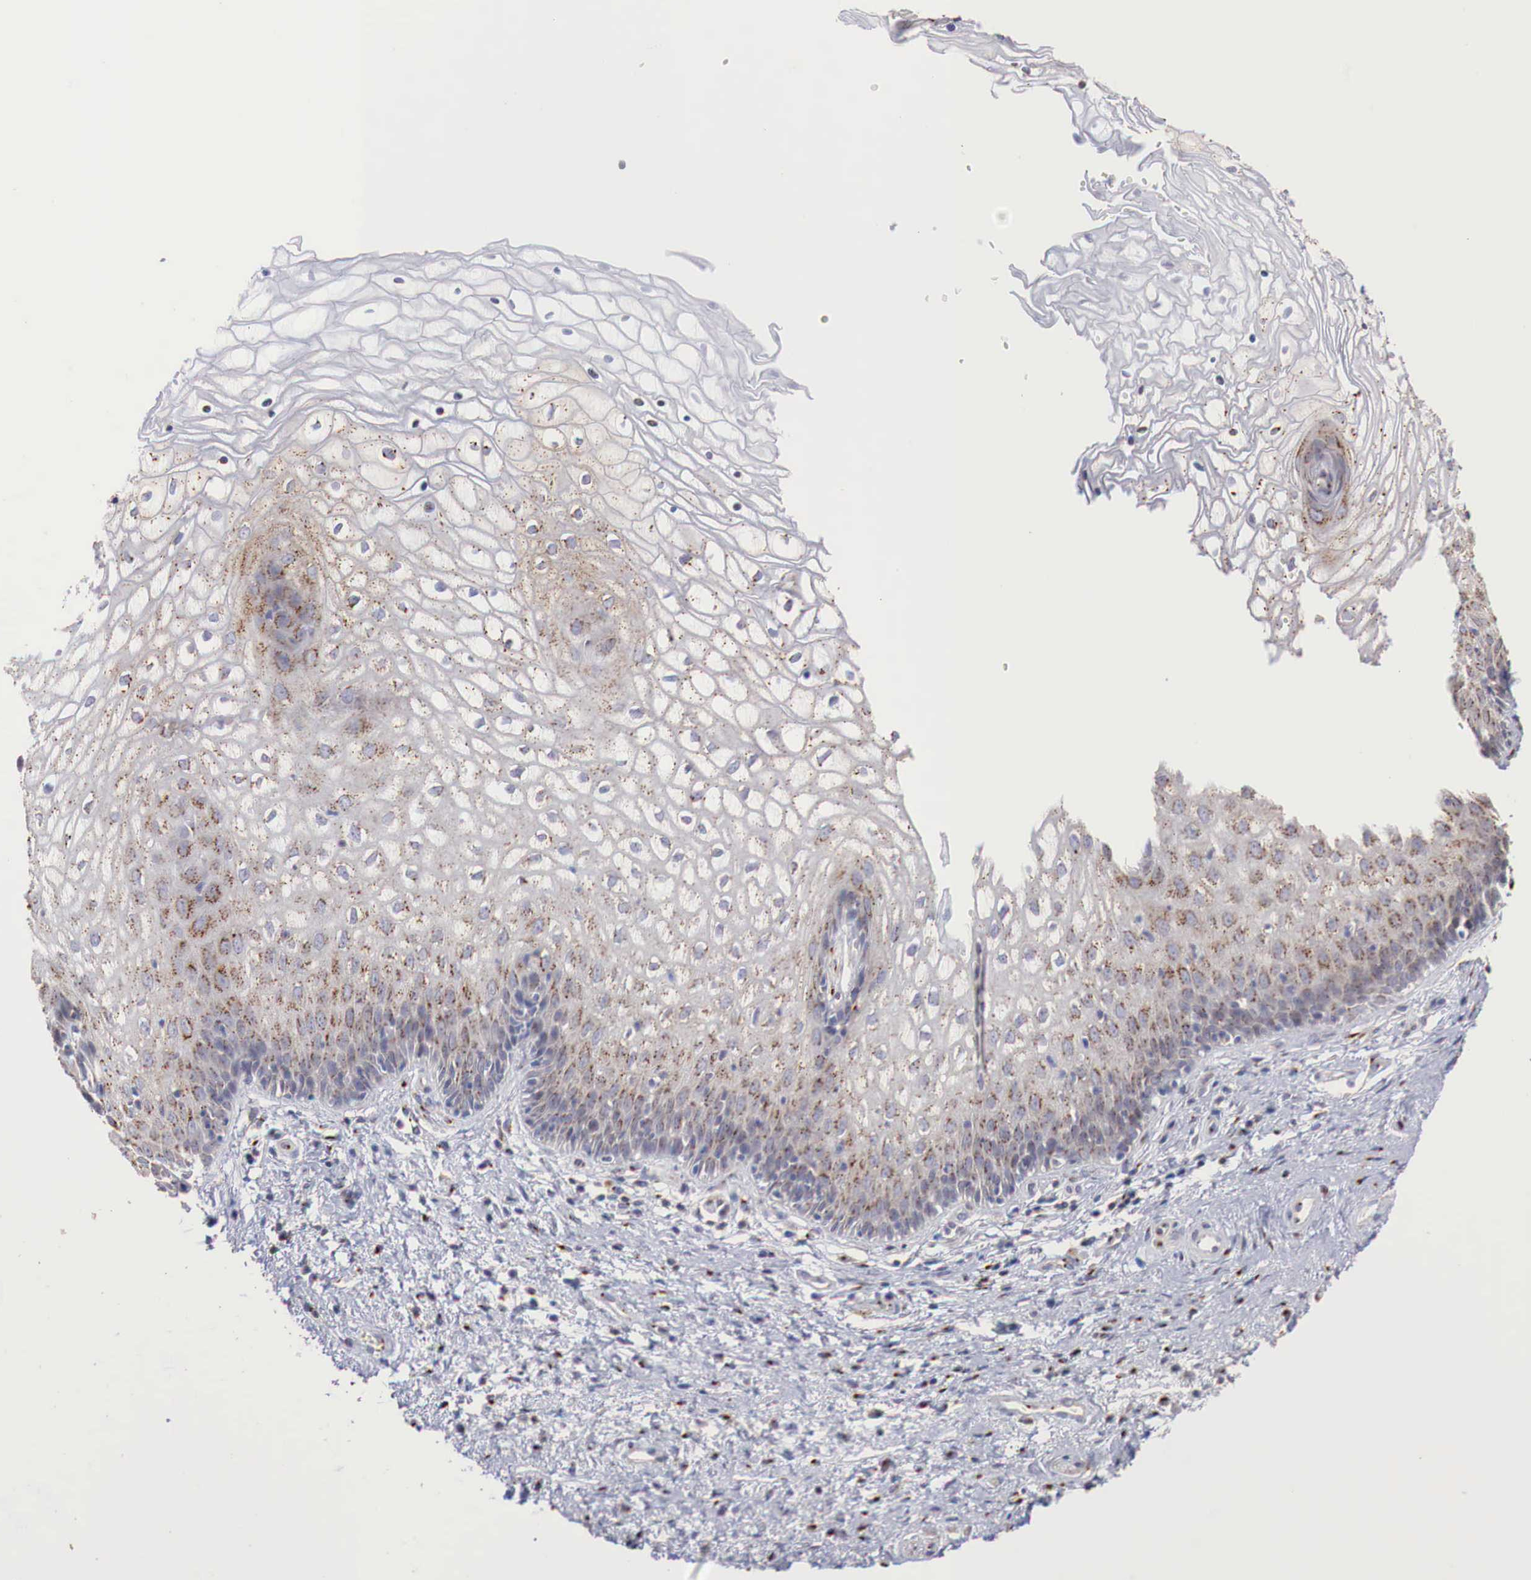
{"staining": {"intensity": "moderate", "quantity": "25%-75%", "location": "cytoplasmic/membranous"}, "tissue": "vagina", "cell_type": "Squamous epithelial cells", "image_type": "normal", "snomed": [{"axis": "morphology", "description": "Normal tissue, NOS"}, {"axis": "topography", "description": "Vagina"}], "caption": "An immunohistochemistry (IHC) image of benign tissue is shown. Protein staining in brown highlights moderate cytoplasmic/membranous positivity in vagina within squamous epithelial cells.", "gene": "SYAP1", "patient": {"sex": "female", "age": 34}}